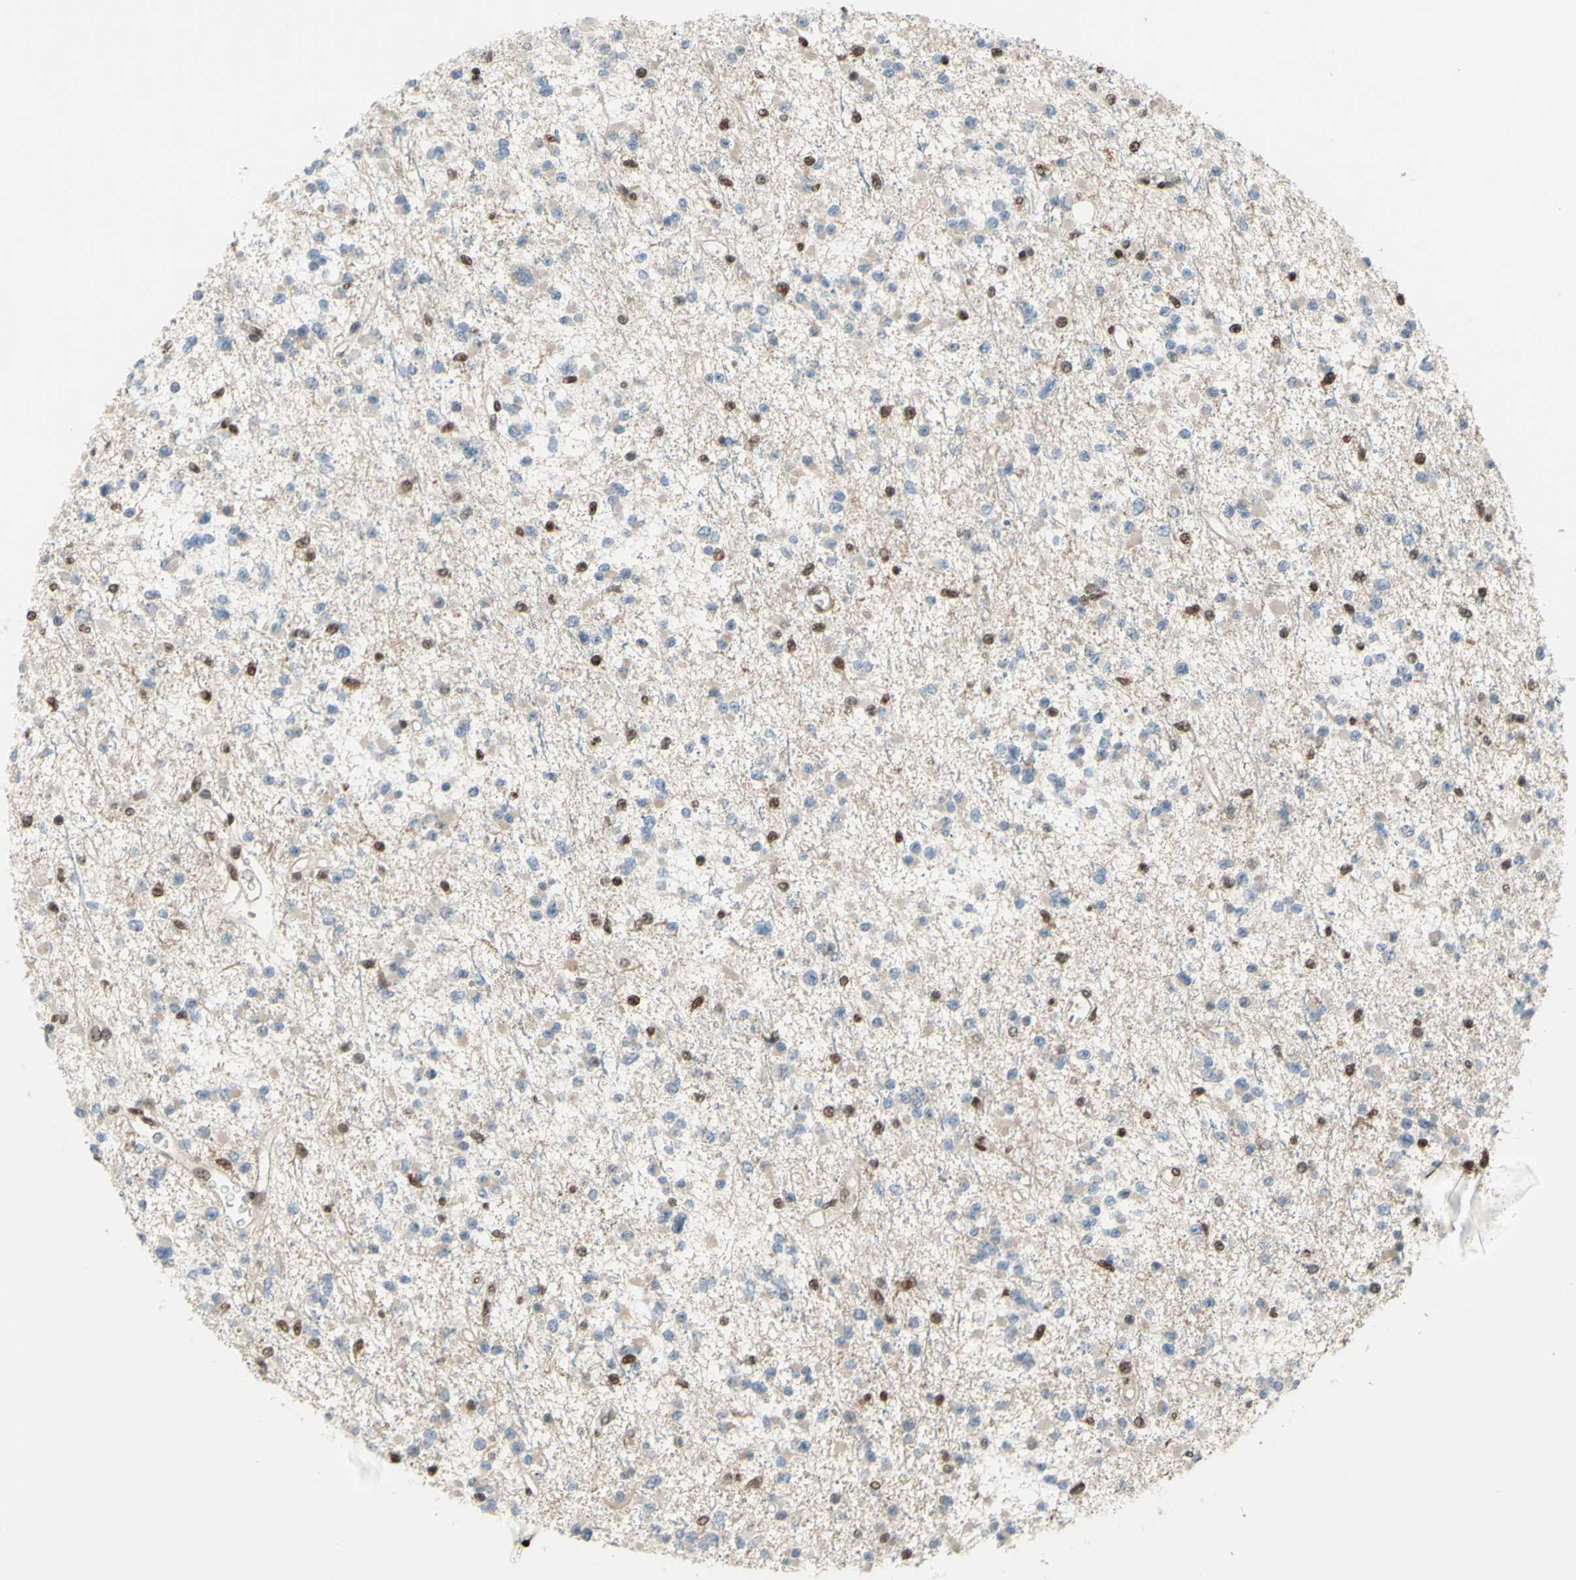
{"staining": {"intensity": "moderate", "quantity": "25%-75%", "location": "nuclear"}, "tissue": "glioma", "cell_type": "Tumor cells", "image_type": "cancer", "snomed": [{"axis": "morphology", "description": "Glioma, malignant, Low grade"}, {"axis": "topography", "description": "Brain"}], "caption": "Moderate nuclear protein expression is present in approximately 25%-75% of tumor cells in glioma.", "gene": "FKBP5", "patient": {"sex": "female", "age": 22}}